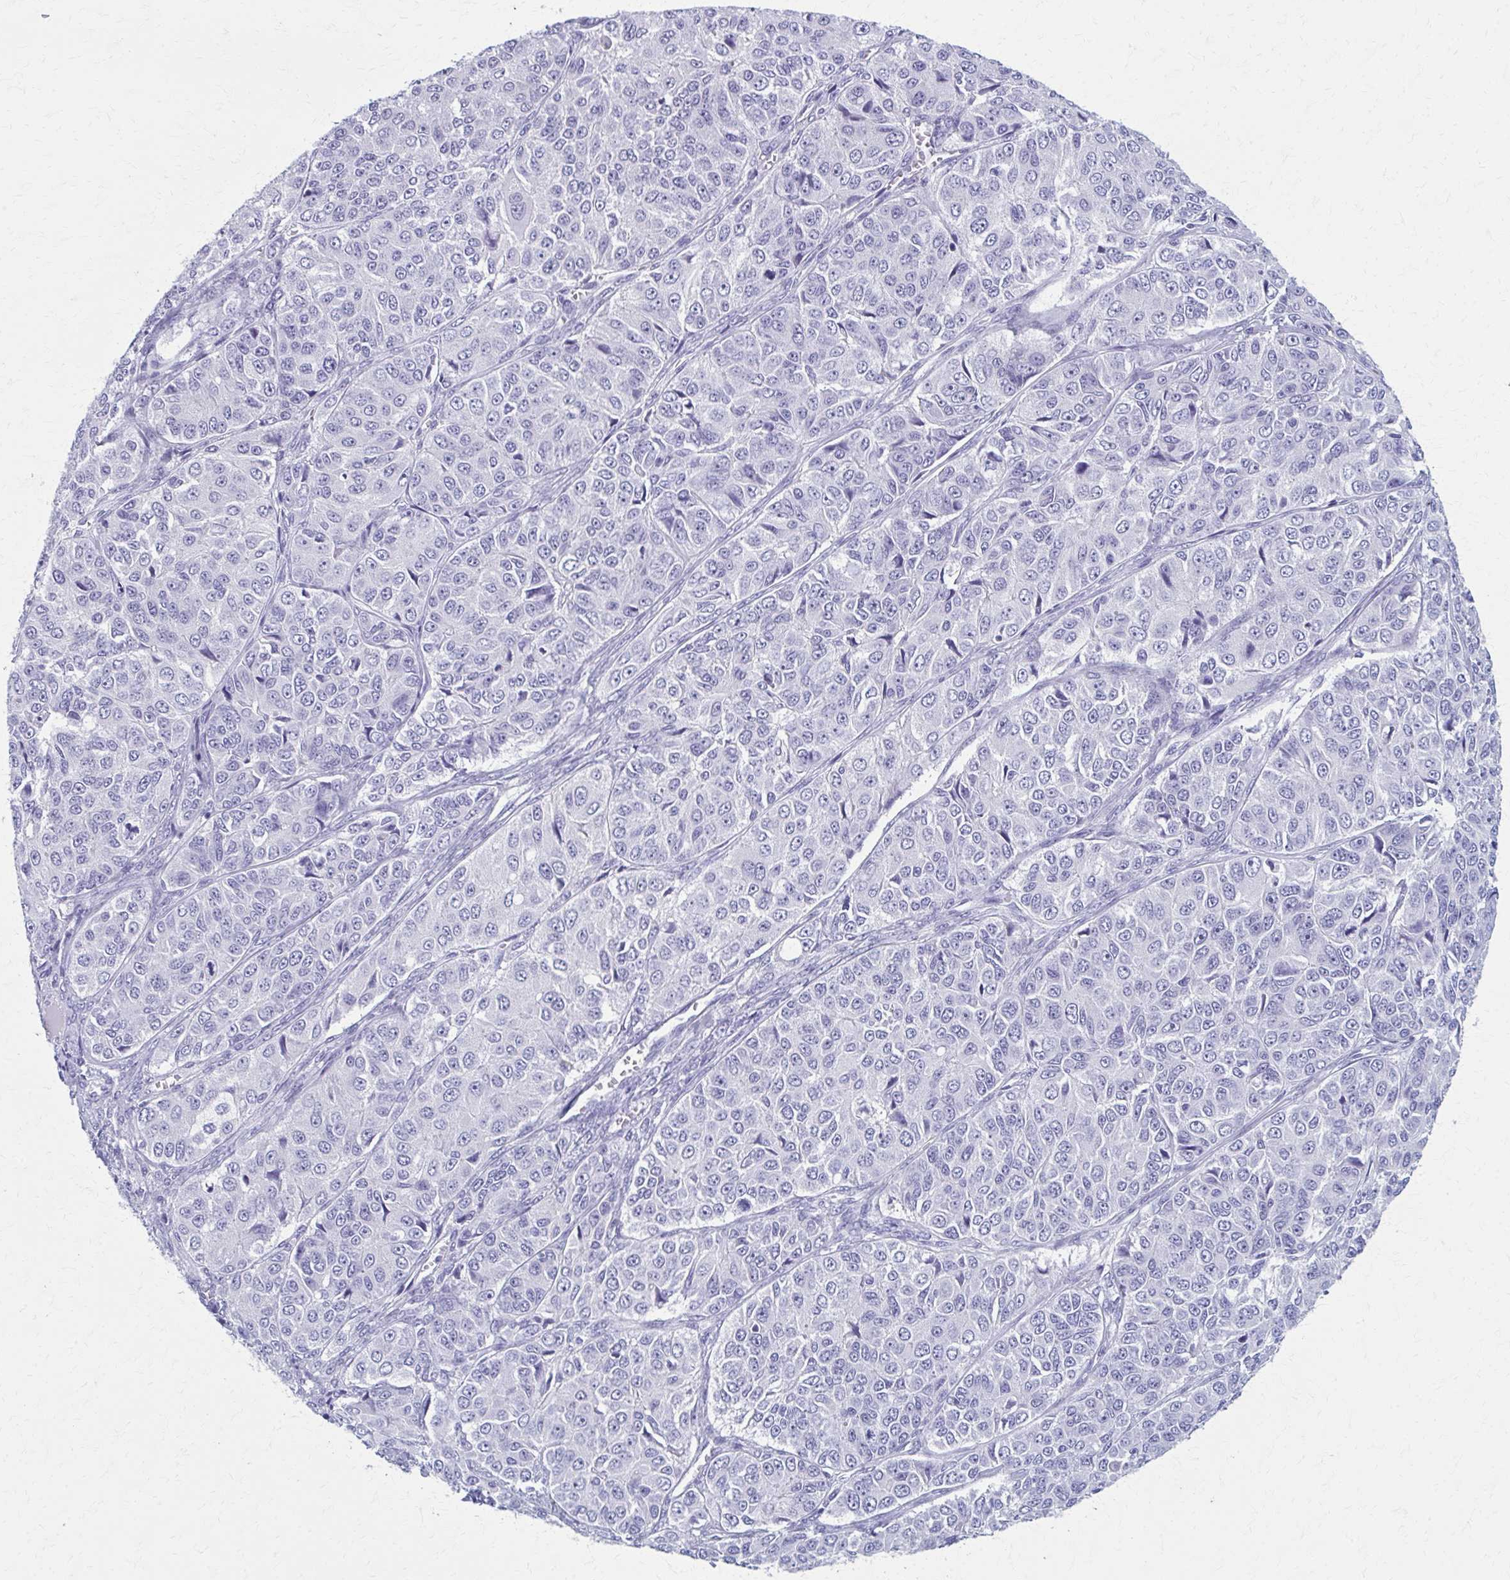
{"staining": {"intensity": "negative", "quantity": "none", "location": "none"}, "tissue": "ovarian cancer", "cell_type": "Tumor cells", "image_type": "cancer", "snomed": [{"axis": "morphology", "description": "Carcinoma, endometroid"}, {"axis": "topography", "description": "Ovary"}], "caption": "Immunohistochemistry (IHC) image of ovarian cancer stained for a protein (brown), which displays no positivity in tumor cells.", "gene": "MPLKIP", "patient": {"sex": "female", "age": 51}}